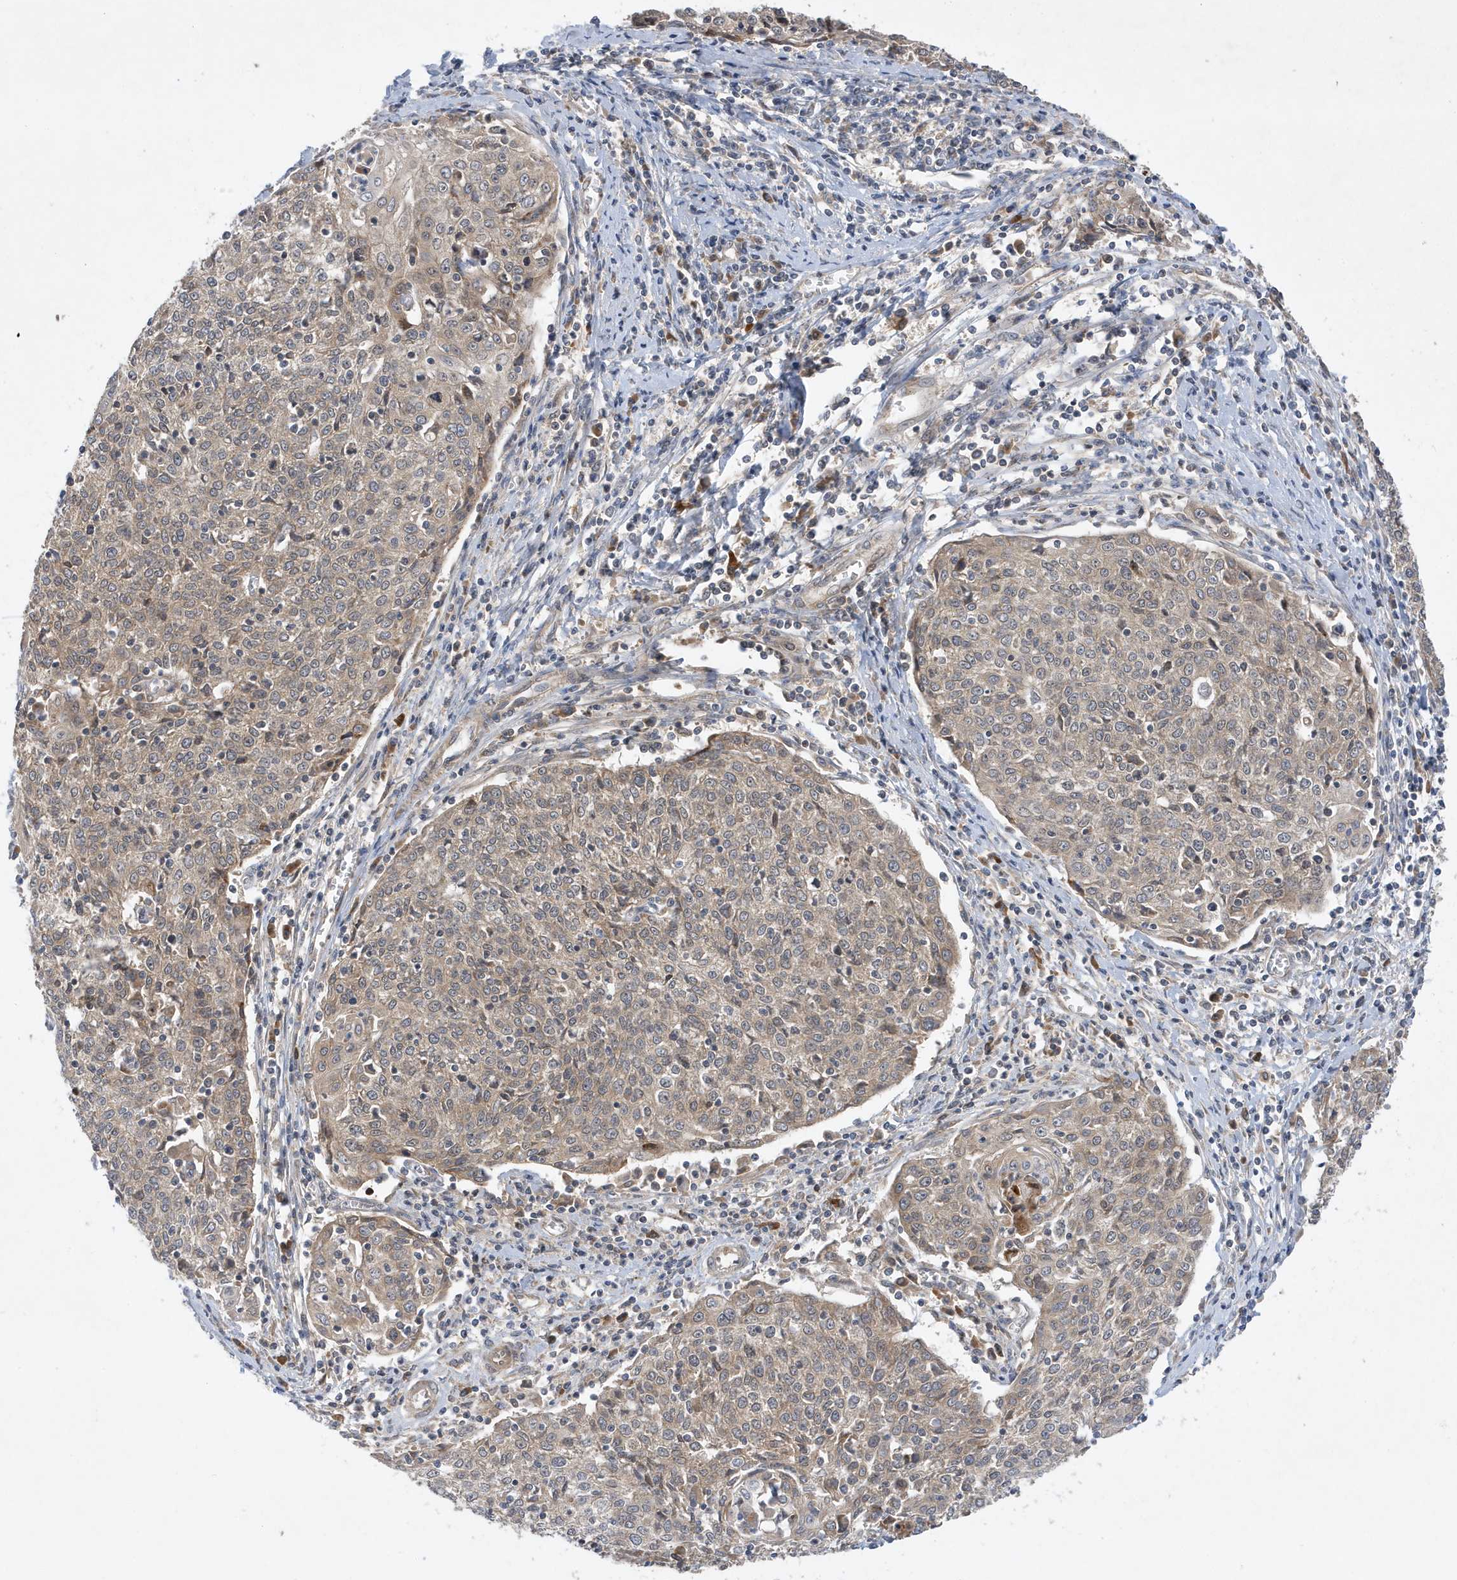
{"staining": {"intensity": "weak", "quantity": "25%-75%", "location": "cytoplasmic/membranous"}, "tissue": "cervical cancer", "cell_type": "Tumor cells", "image_type": "cancer", "snomed": [{"axis": "morphology", "description": "Squamous cell carcinoma, NOS"}, {"axis": "topography", "description": "Cervix"}], "caption": "Tumor cells reveal weak cytoplasmic/membranous expression in about 25%-75% of cells in squamous cell carcinoma (cervical). (DAB = brown stain, brightfield microscopy at high magnification).", "gene": "LAPTM4A", "patient": {"sex": "female", "age": 48}}